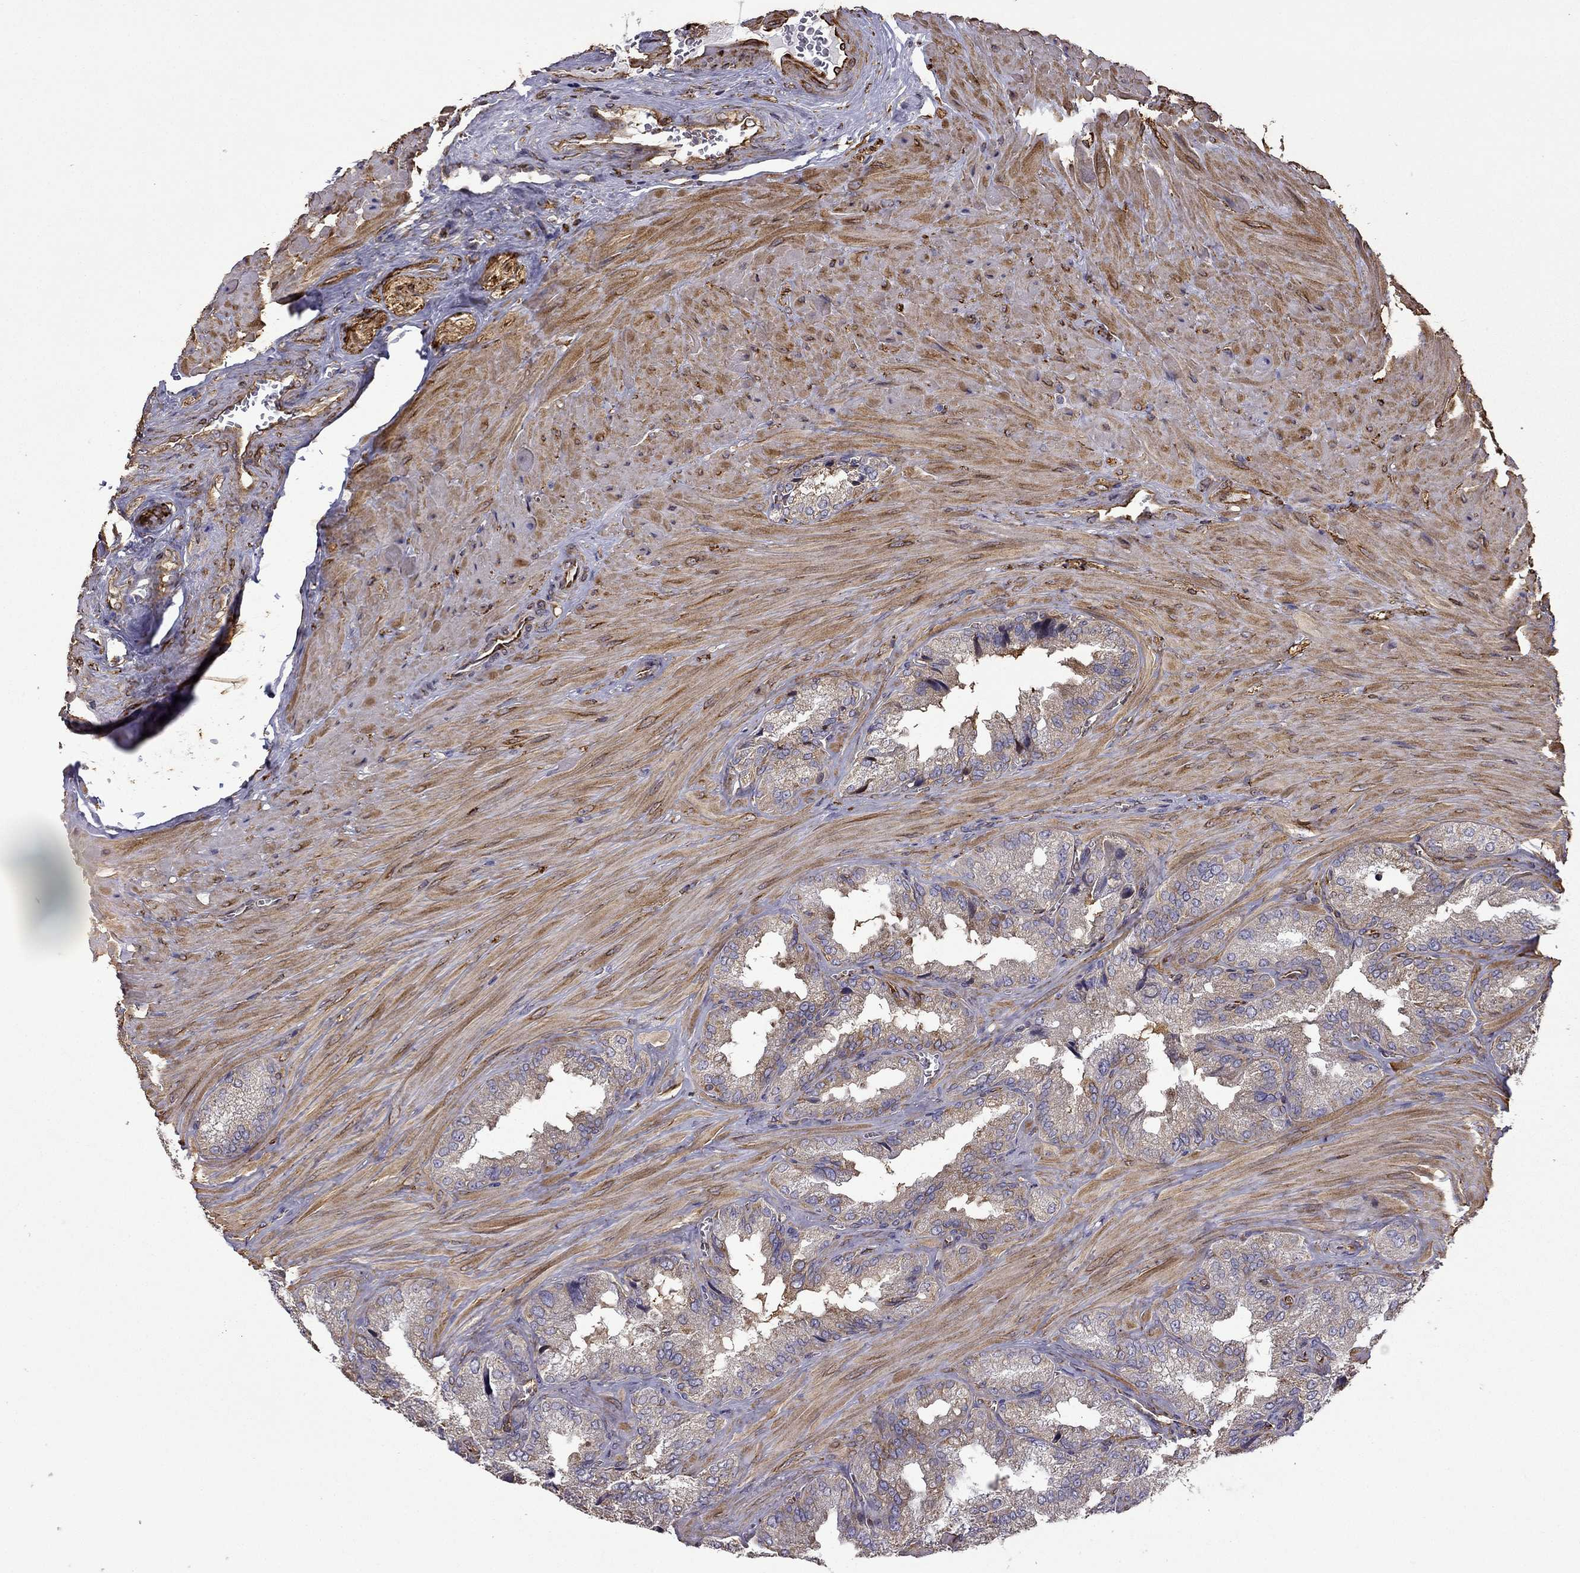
{"staining": {"intensity": "strong", "quantity": "<25%", "location": "cytoplasmic/membranous"}, "tissue": "seminal vesicle", "cell_type": "Glandular cells", "image_type": "normal", "snomed": [{"axis": "morphology", "description": "Normal tissue, NOS"}, {"axis": "topography", "description": "Seminal veicle"}], "caption": "Protein positivity by immunohistochemistry displays strong cytoplasmic/membranous staining in approximately <25% of glandular cells in normal seminal vesicle.", "gene": "MAP4", "patient": {"sex": "male", "age": 37}}